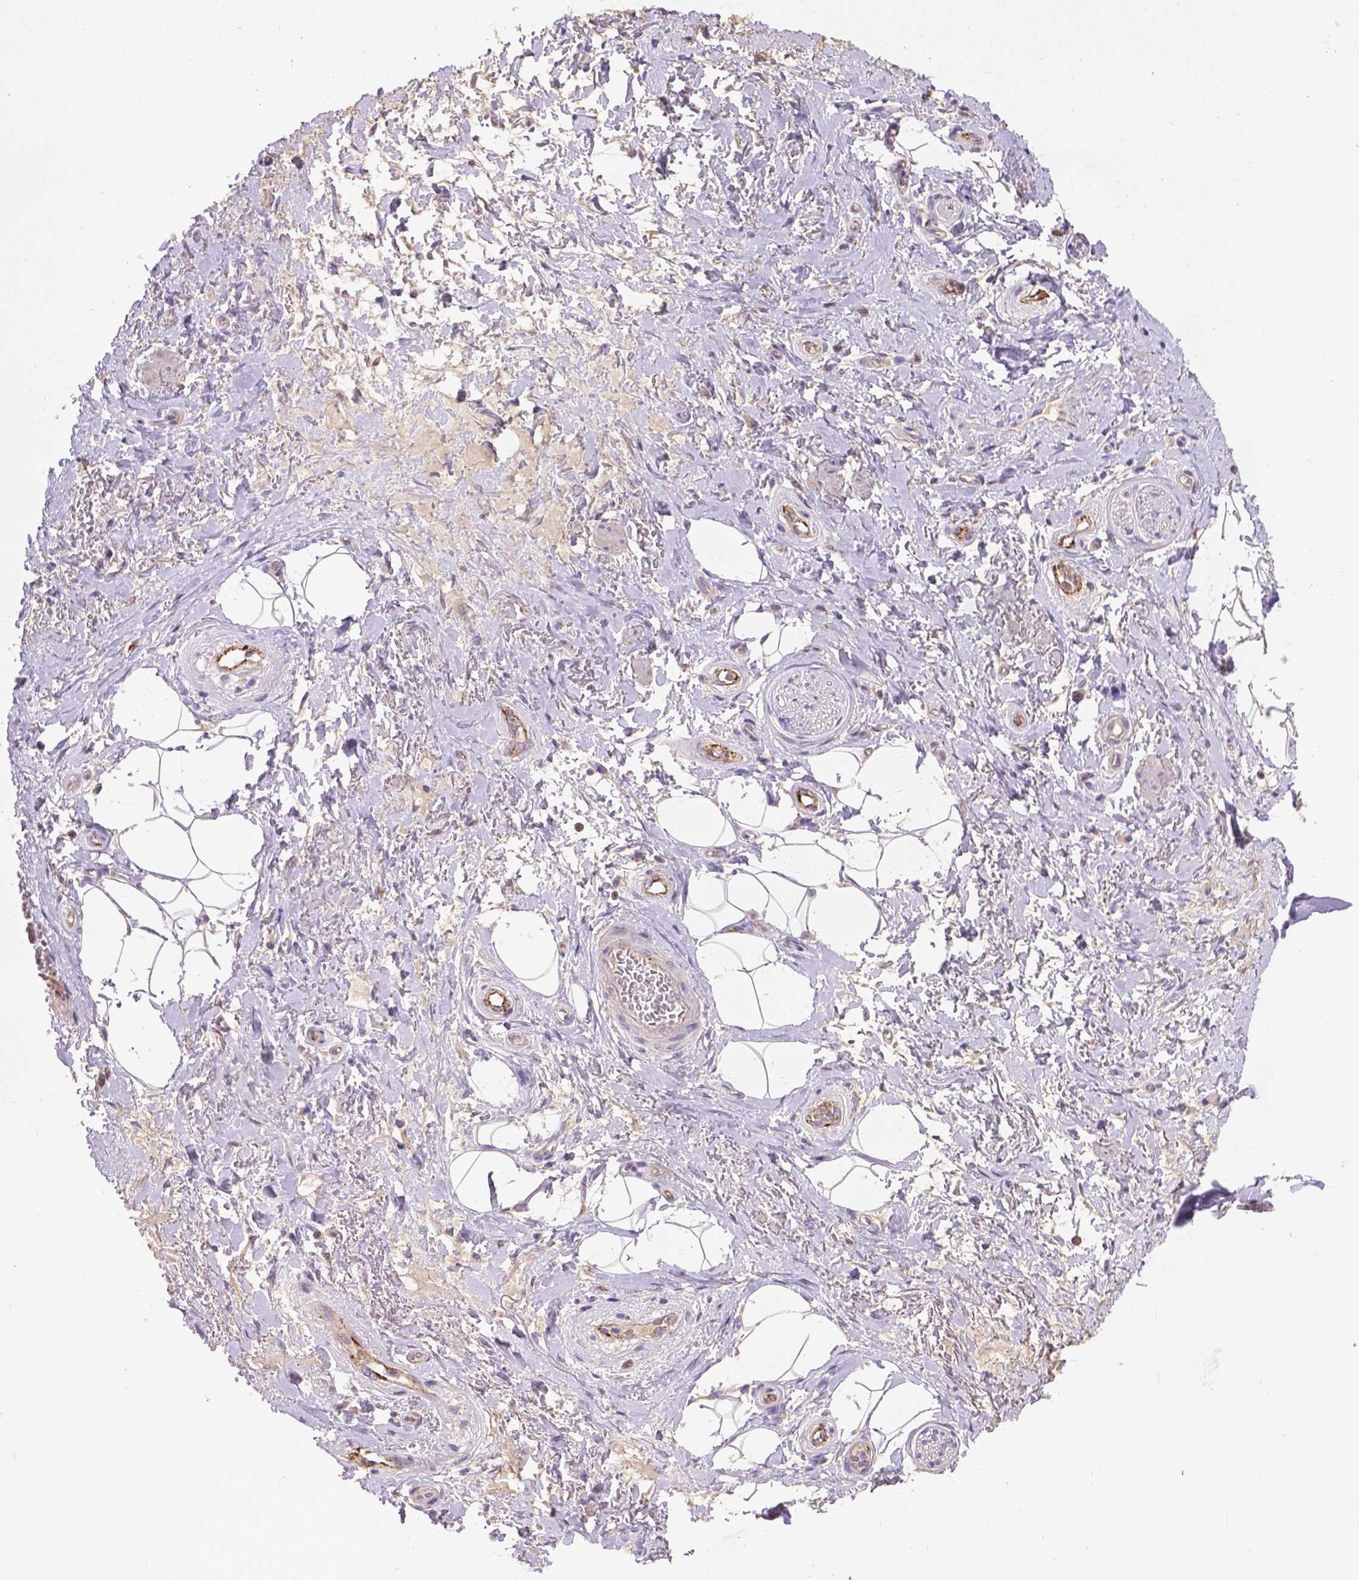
{"staining": {"intensity": "negative", "quantity": "none", "location": "none"}, "tissue": "adipose tissue", "cell_type": "Adipocytes", "image_type": "normal", "snomed": [{"axis": "morphology", "description": "Normal tissue, NOS"}, {"axis": "topography", "description": "Anal"}, {"axis": "topography", "description": "Peripheral nerve tissue"}], "caption": "Adipocytes are negative for protein expression in benign human adipose tissue. (Brightfield microscopy of DAB IHC at high magnification).", "gene": "ZNF337", "patient": {"sex": "male", "age": 53}}